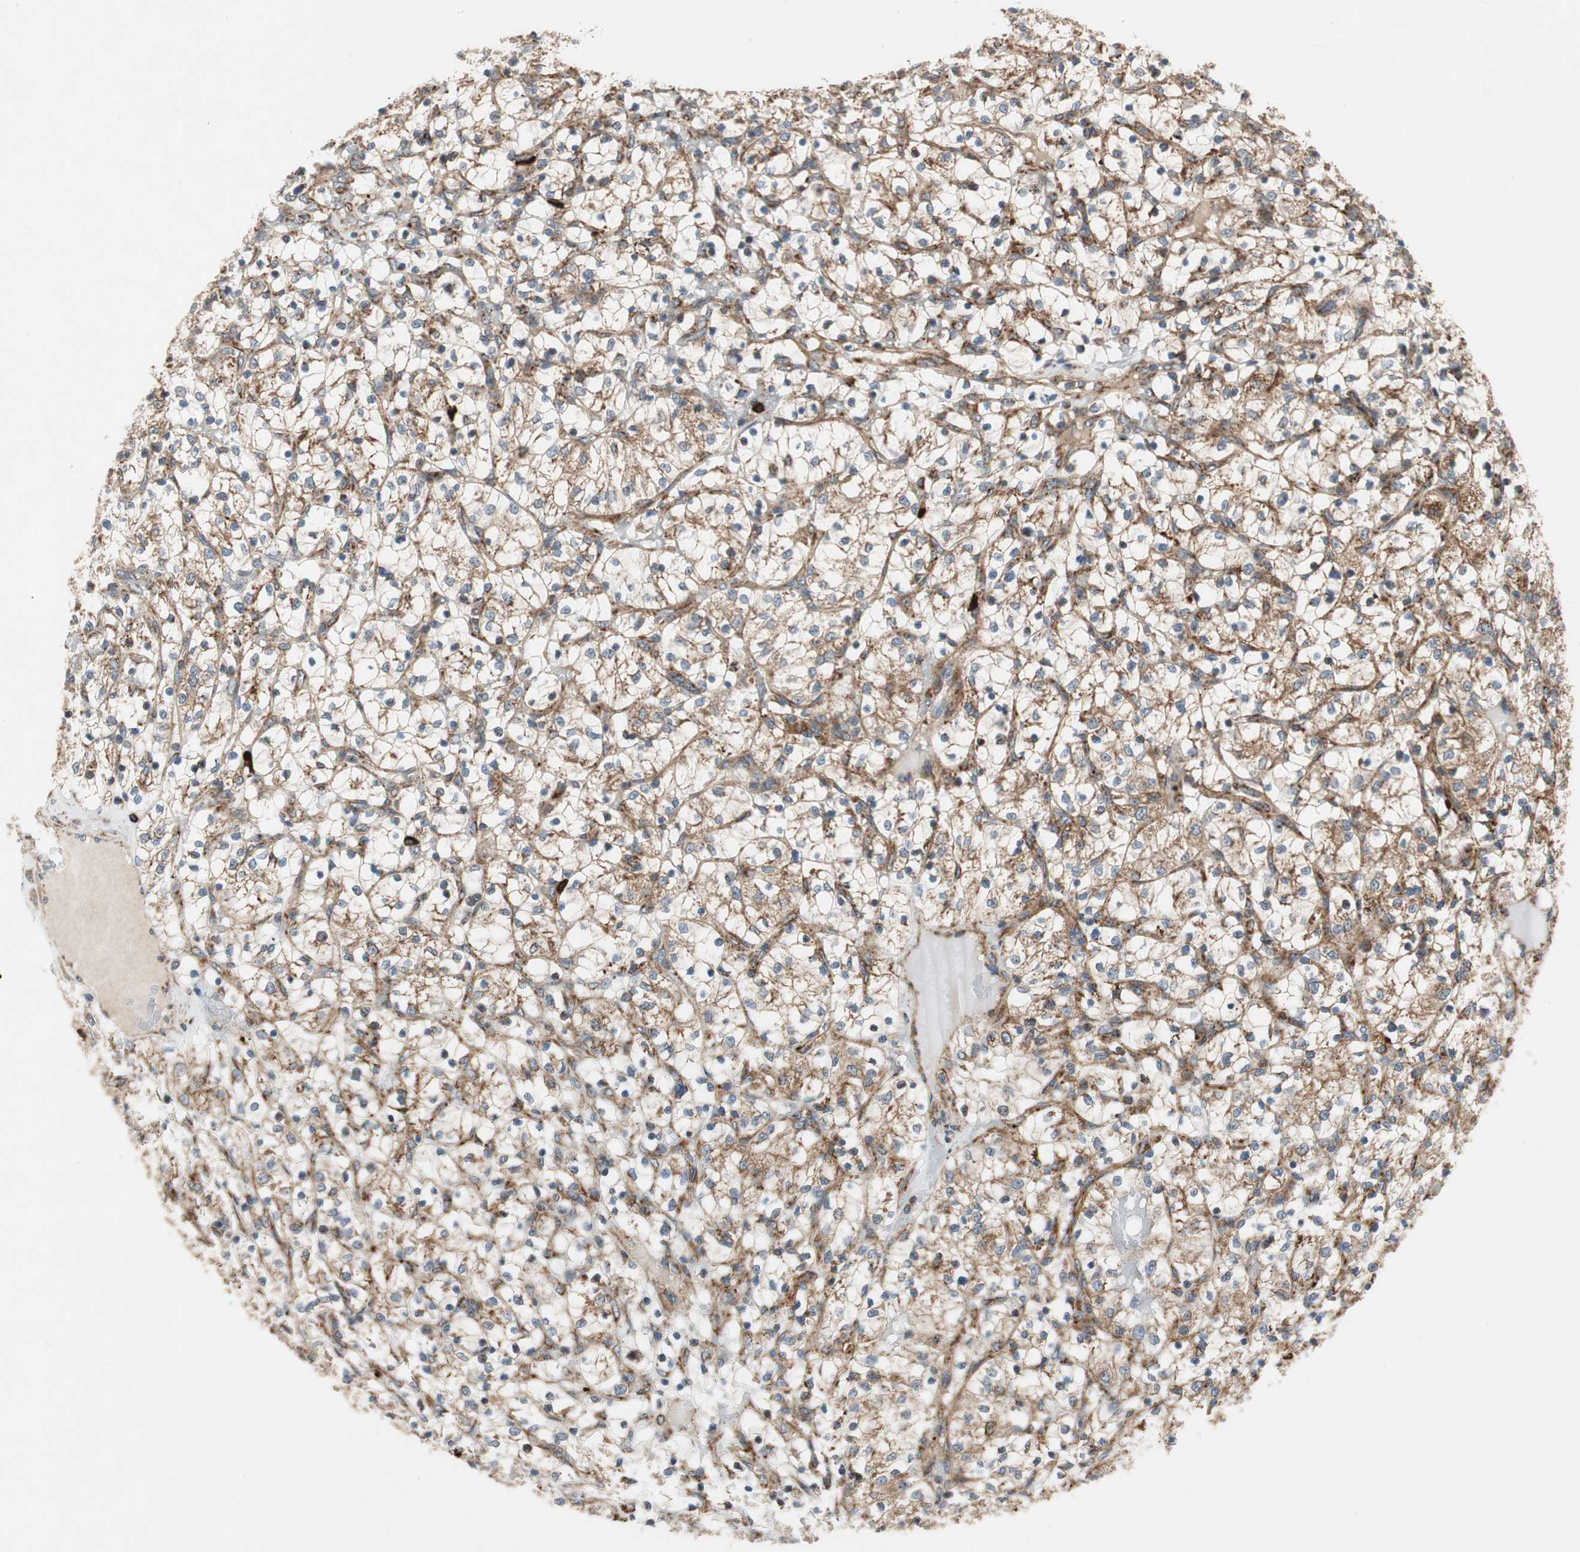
{"staining": {"intensity": "moderate", "quantity": "25%-75%", "location": "cytoplasmic/membranous"}, "tissue": "renal cancer", "cell_type": "Tumor cells", "image_type": "cancer", "snomed": [{"axis": "morphology", "description": "Adenocarcinoma, NOS"}, {"axis": "topography", "description": "Kidney"}], "caption": "IHC (DAB) staining of human adenocarcinoma (renal) reveals moderate cytoplasmic/membranous protein positivity in about 25%-75% of tumor cells. (brown staining indicates protein expression, while blue staining denotes nuclei).", "gene": "AKAP1", "patient": {"sex": "female", "age": 69}}